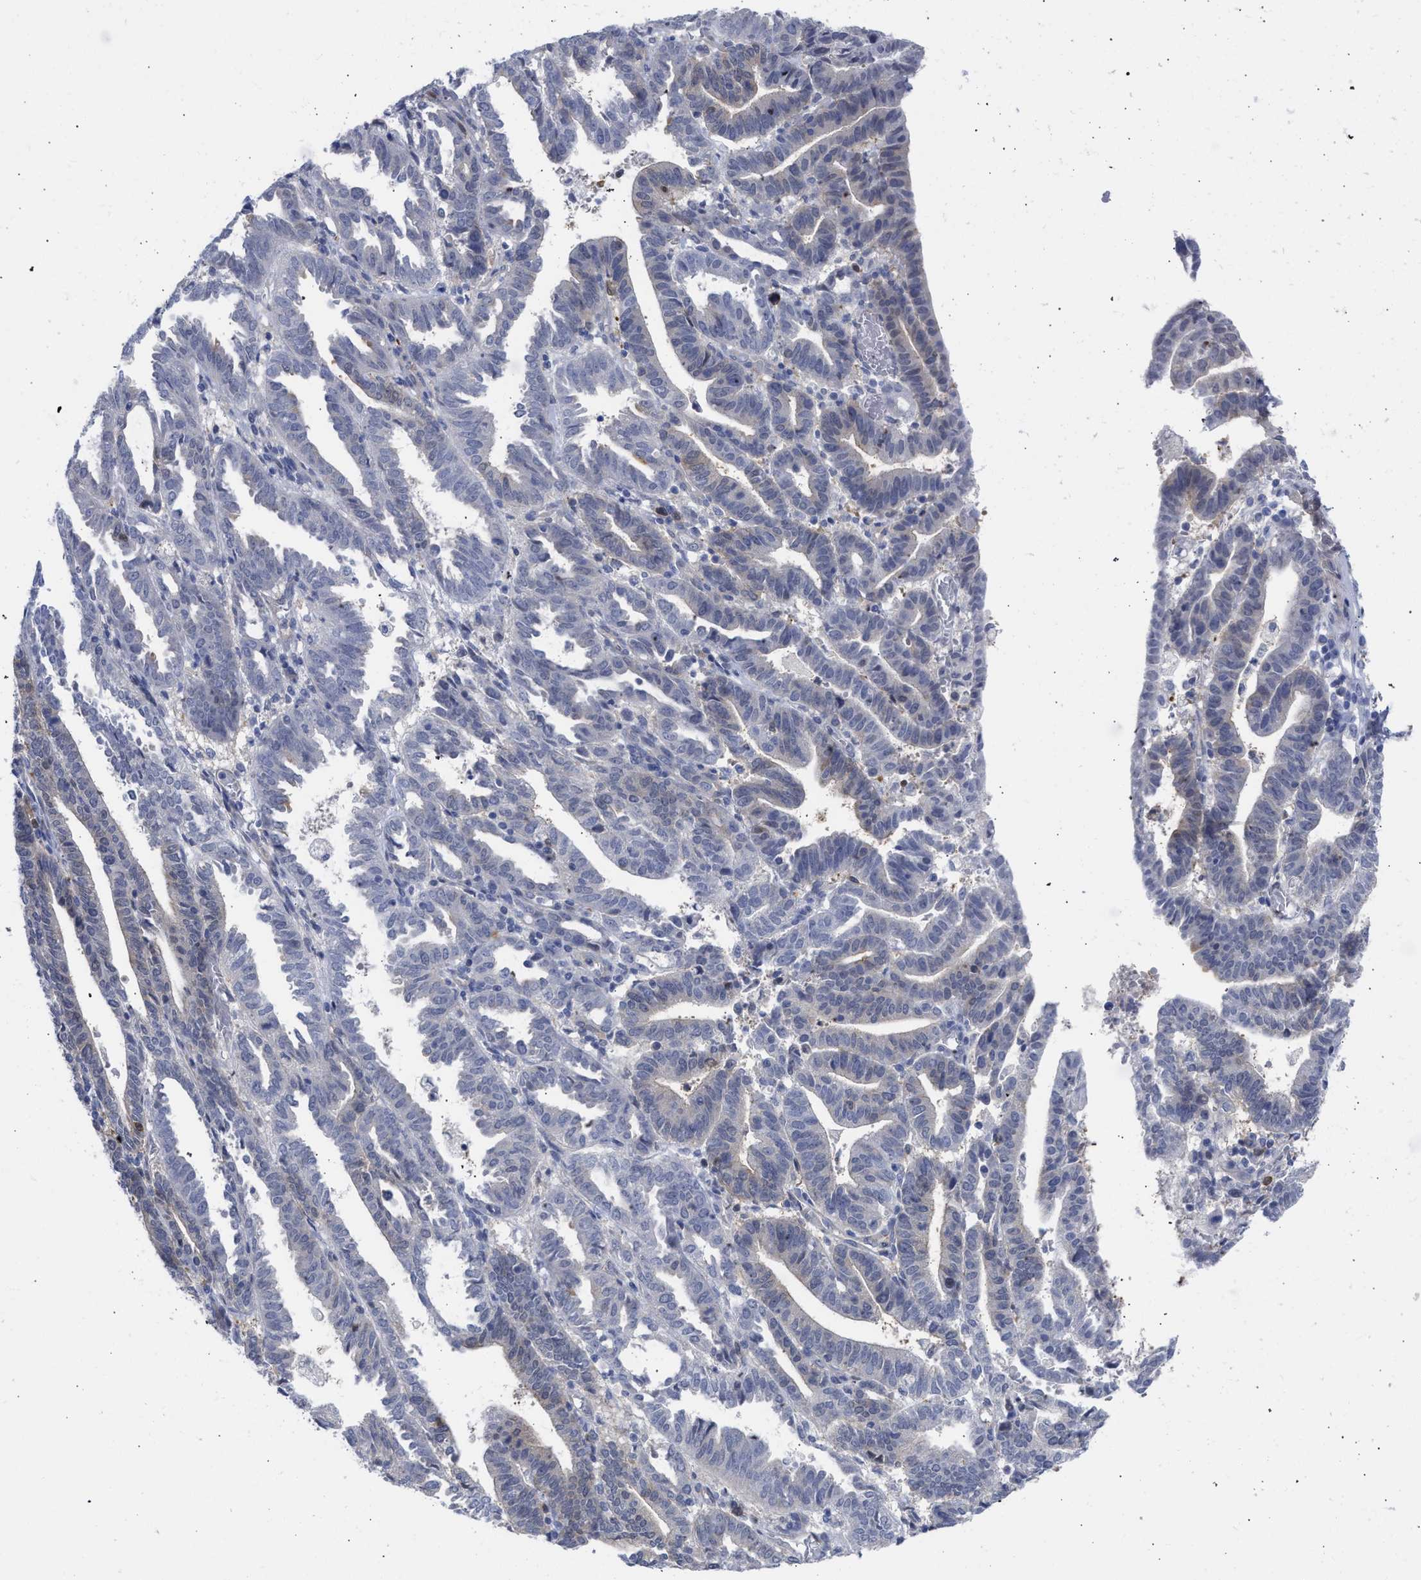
{"staining": {"intensity": "weak", "quantity": "<25%", "location": "cytoplasmic/membranous"}, "tissue": "endometrial cancer", "cell_type": "Tumor cells", "image_type": "cancer", "snomed": [{"axis": "morphology", "description": "Adenocarcinoma, NOS"}, {"axis": "topography", "description": "Uterus"}], "caption": "There is no significant staining in tumor cells of adenocarcinoma (endometrial).", "gene": "THRA", "patient": {"sex": "female", "age": 83}}